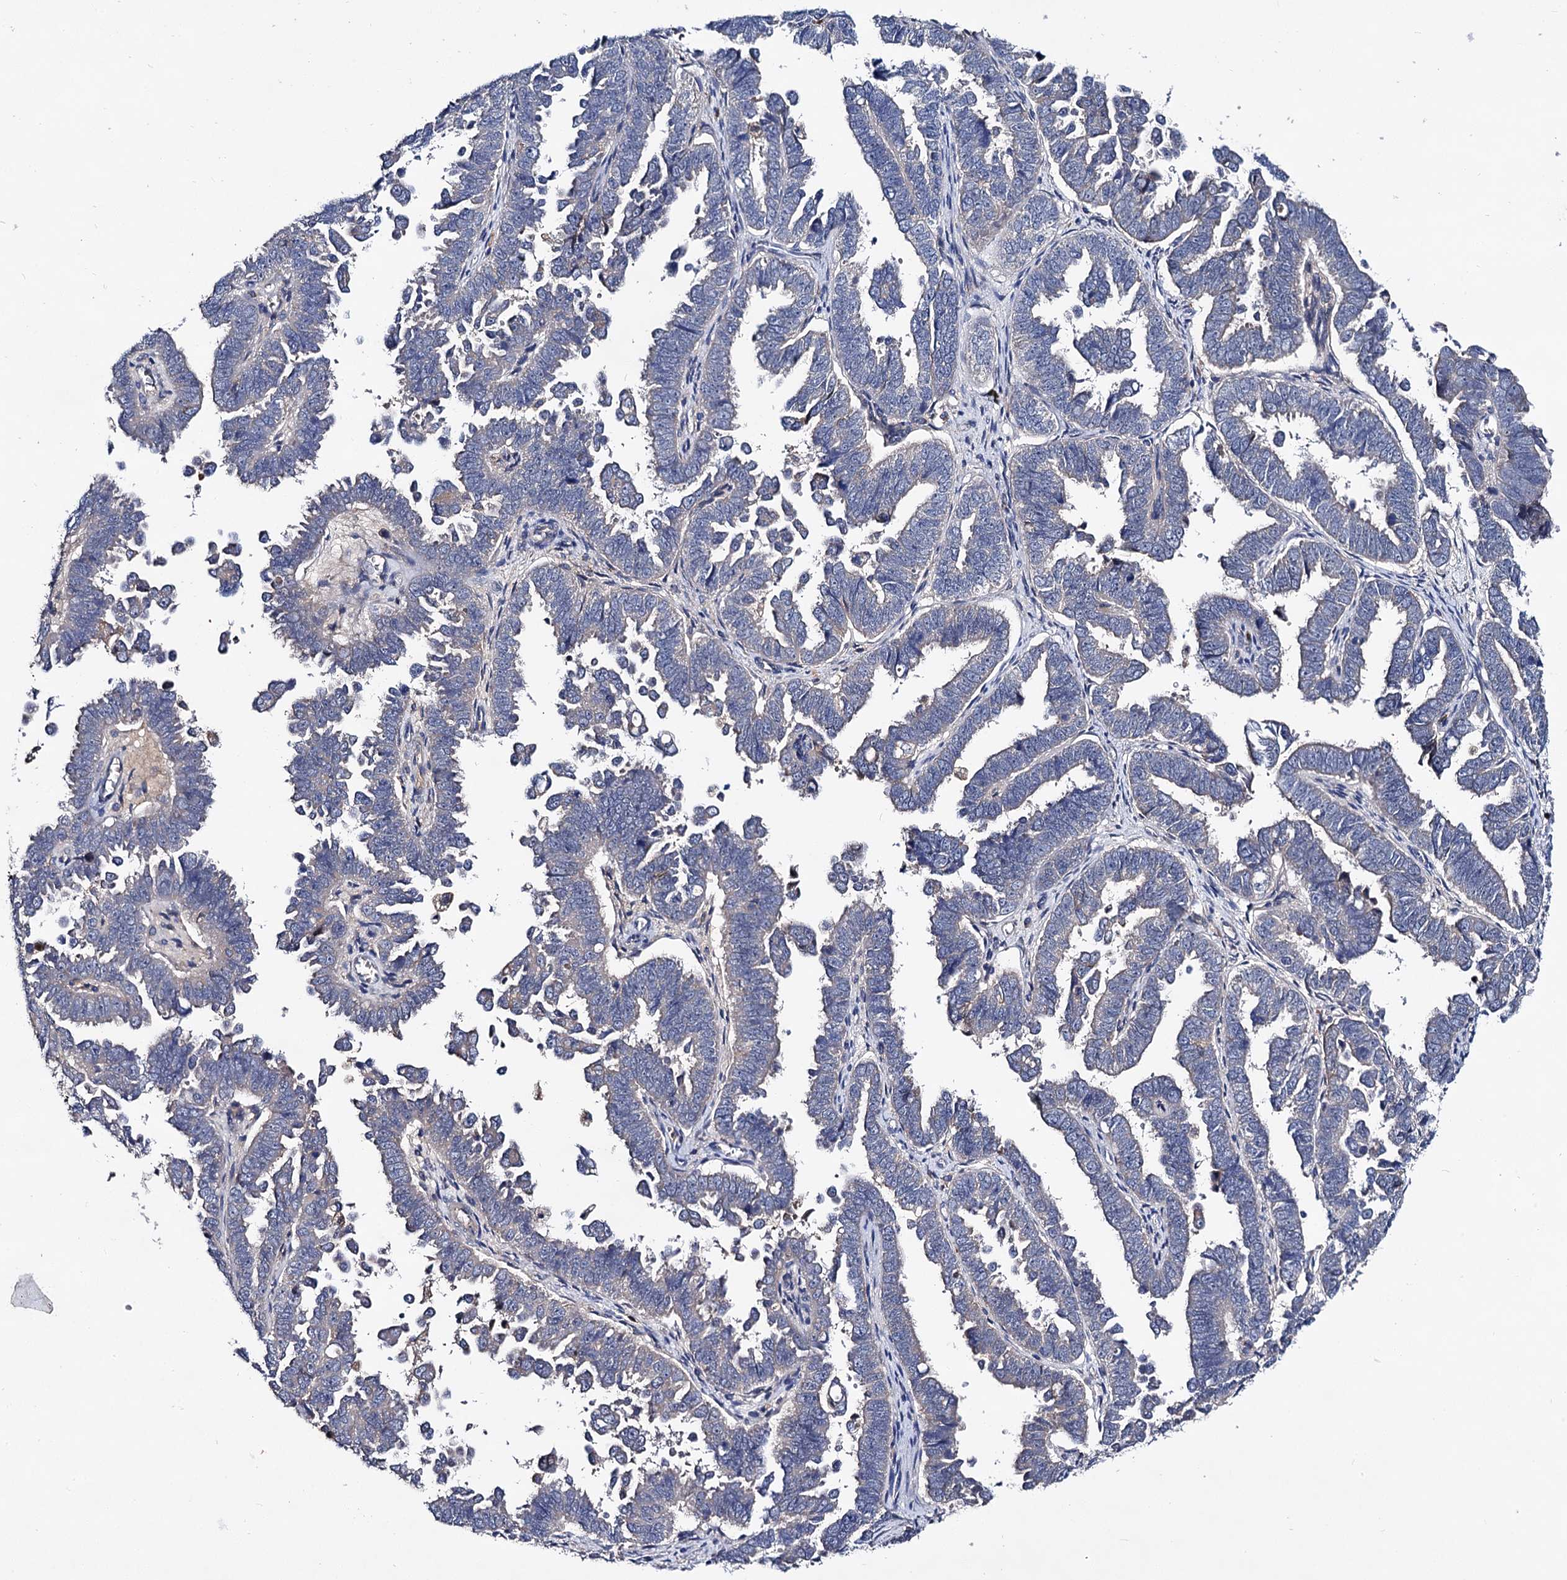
{"staining": {"intensity": "negative", "quantity": "none", "location": "none"}, "tissue": "endometrial cancer", "cell_type": "Tumor cells", "image_type": "cancer", "snomed": [{"axis": "morphology", "description": "Adenocarcinoma, NOS"}, {"axis": "topography", "description": "Endometrium"}], "caption": "This is a histopathology image of immunohistochemistry staining of endometrial adenocarcinoma, which shows no expression in tumor cells.", "gene": "HVCN1", "patient": {"sex": "female", "age": 75}}